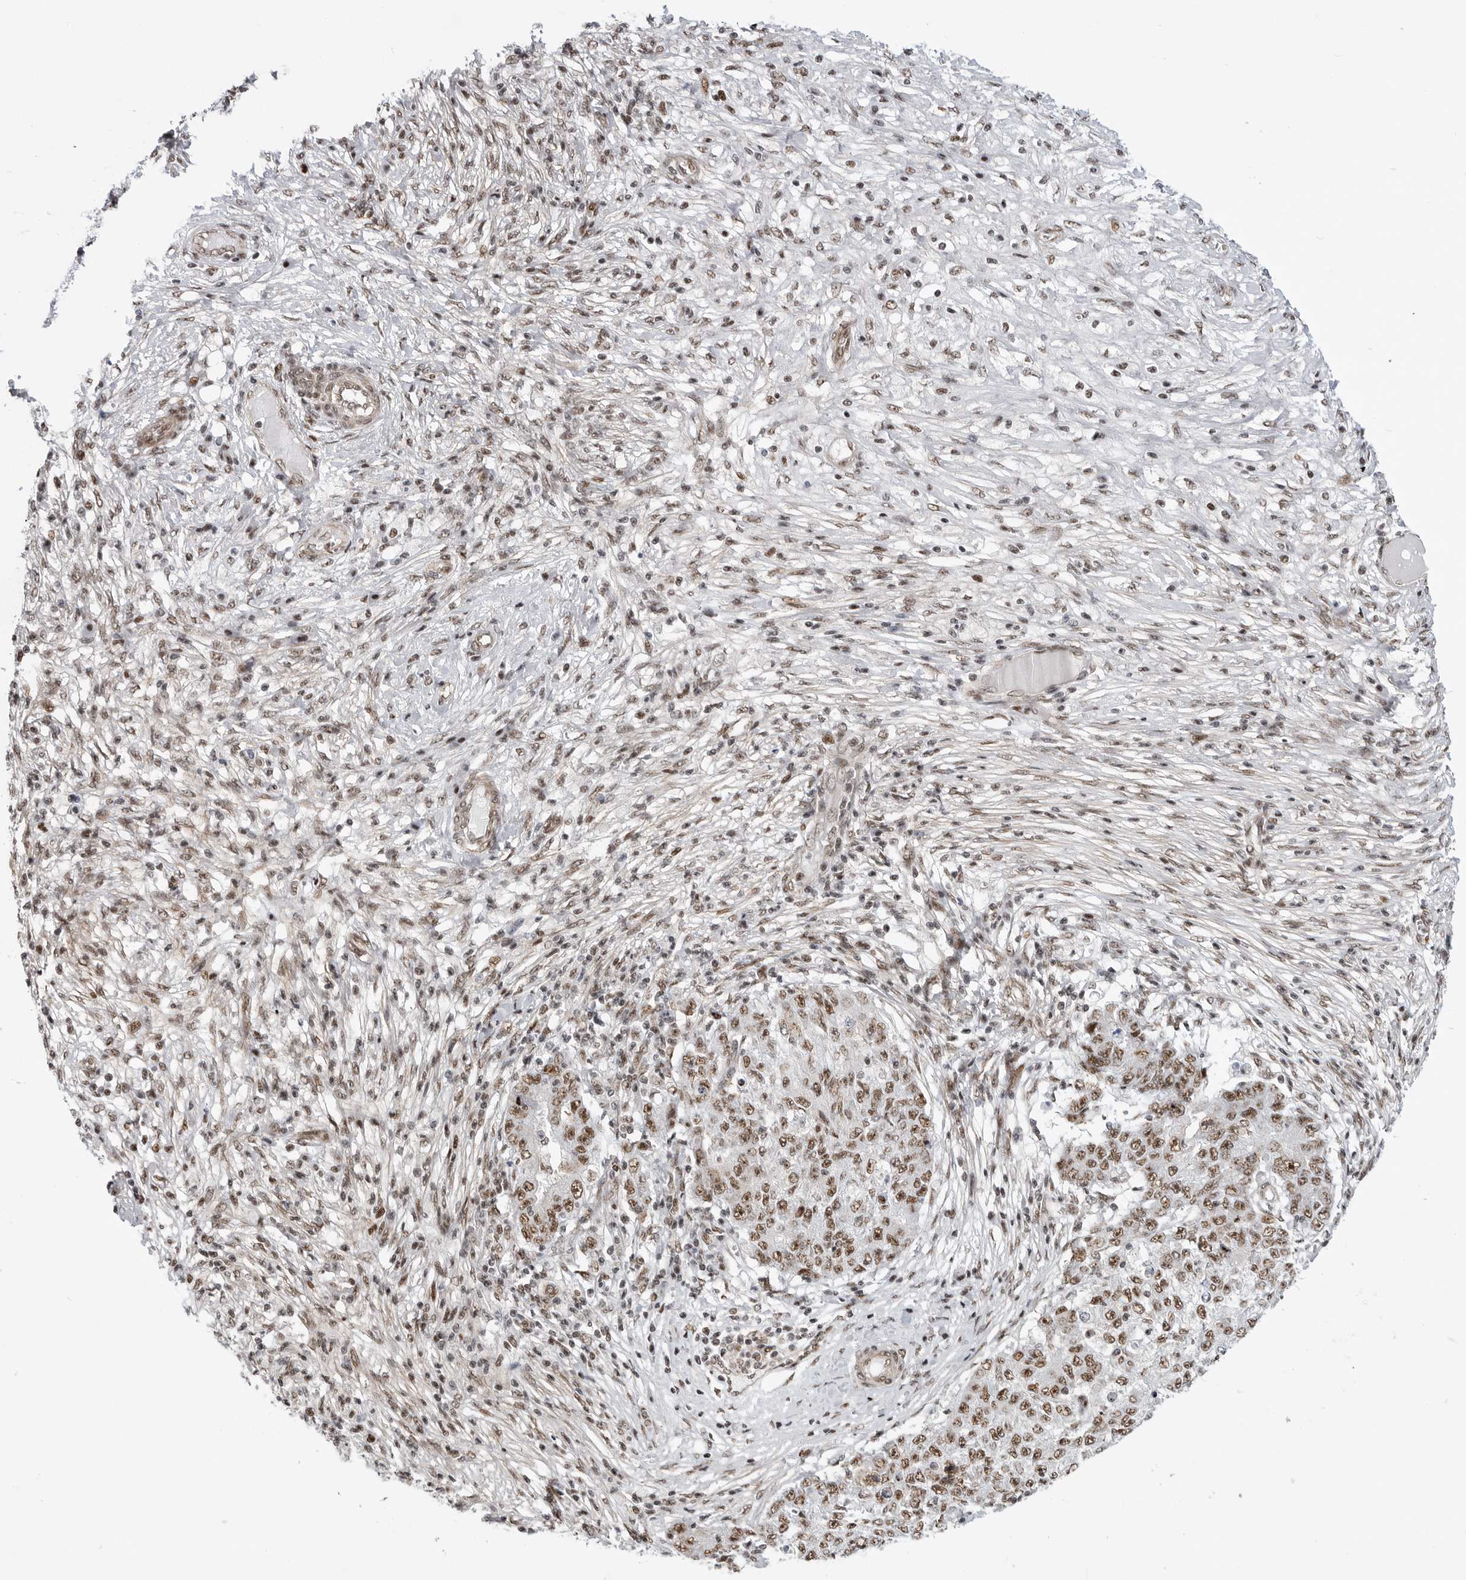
{"staining": {"intensity": "moderate", "quantity": ">75%", "location": "nuclear"}, "tissue": "ovarian cancer", "cell_type": "Tumor cells", "image_type": "cancer", "snomed": [{"axis": "morphology", "description": "Carcinoma, endometroid"}, {"axis": "topography", "description": "Ovary"}], "caption": "Endometroid carcinoma (ovarian) tissue reveals moderate nuclear positivity in about >75% of tumor cells, visualized by immunohistochemistry.", "gene": "GPATCH2", "patient": {"sex": "female", "age": 42}}